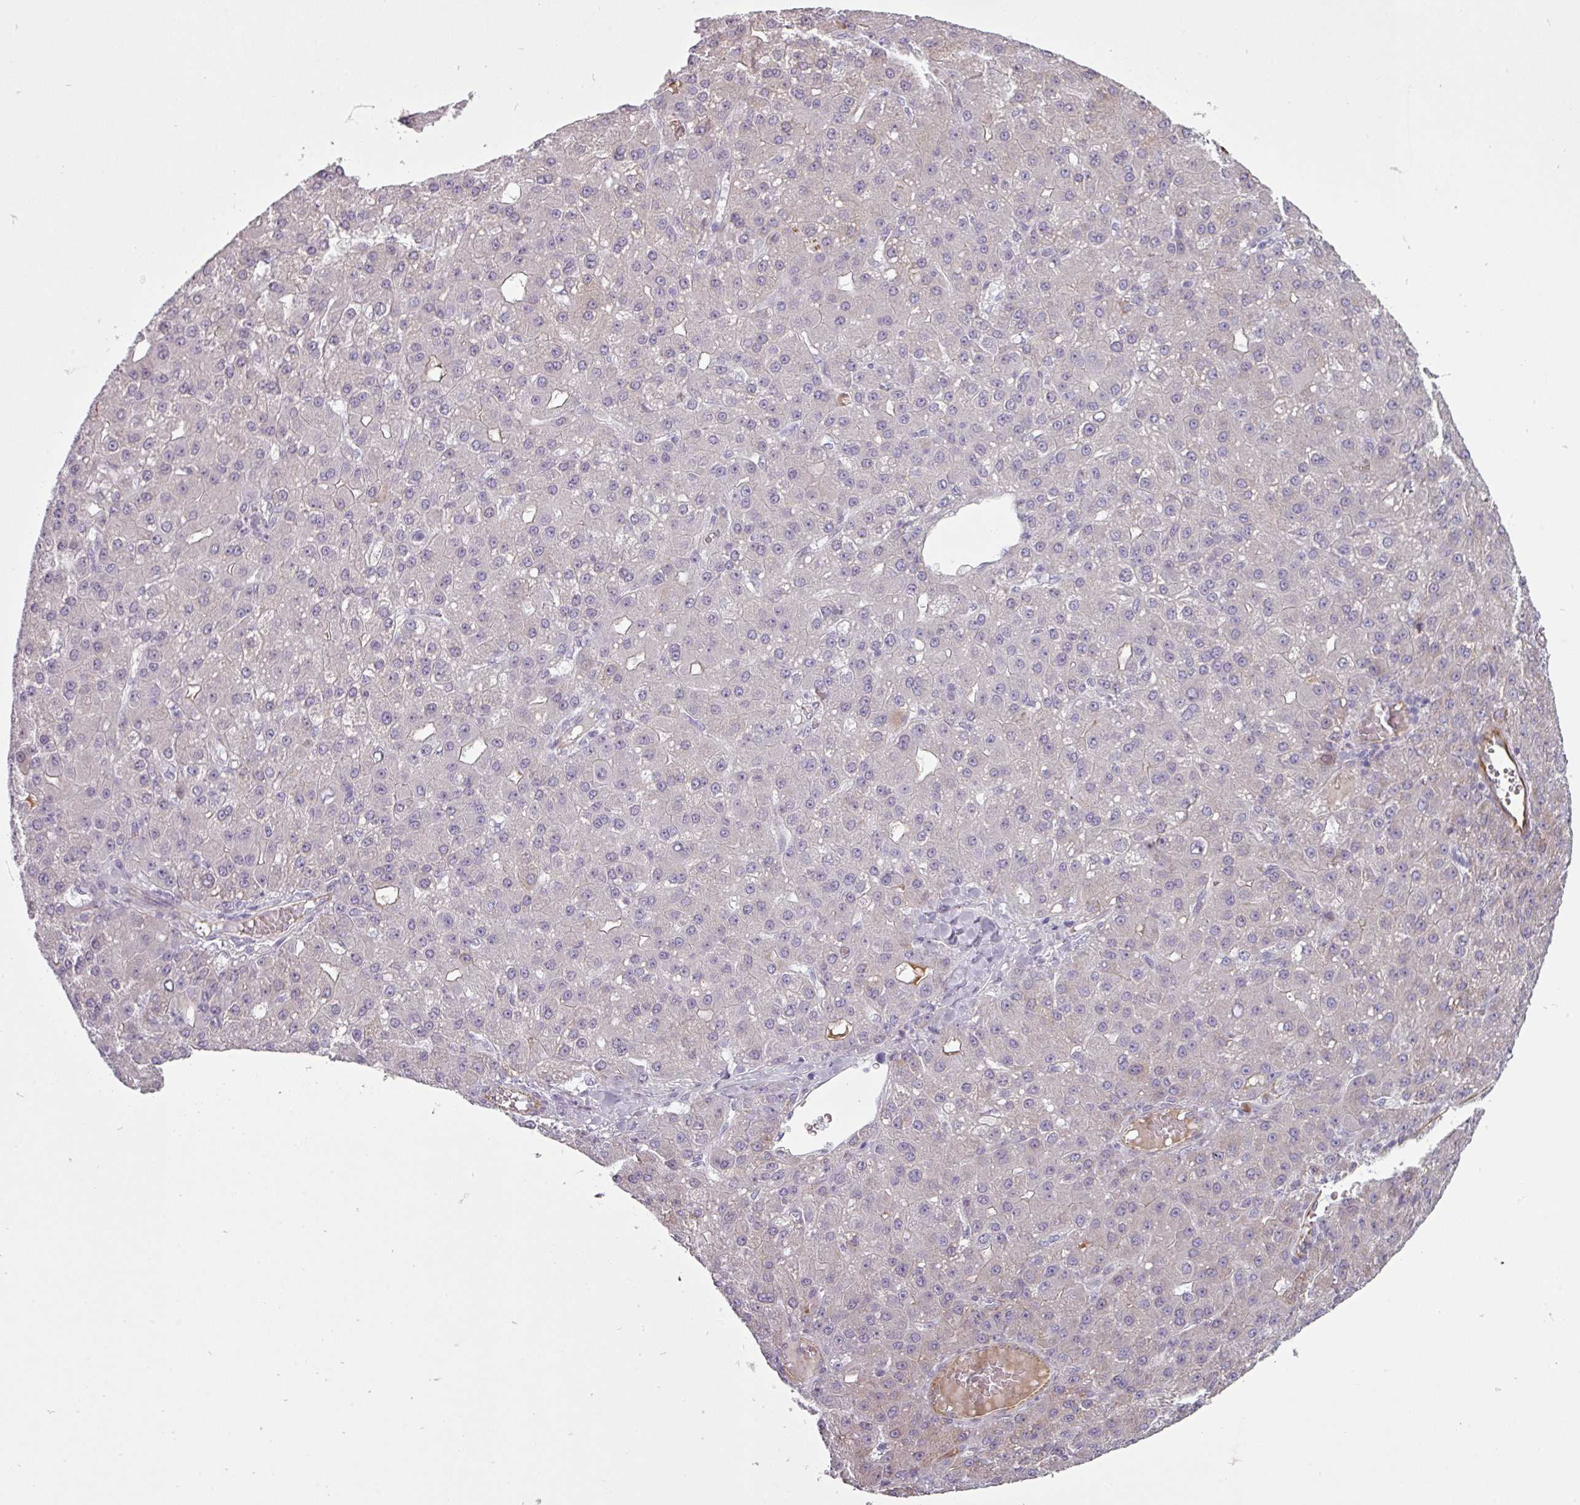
{"staining": {"intensity": "negative", "quantity": "none", "location": "none"}, "tissue": "liver cancer", "cell_type": "Tumor cells", "image_type": "cancer", "snomed": [{"axis": "morphology", "description": "Carcinoma, Hepatocellular, NOS"}, {"axis": "topography", "description": "Liver"}], "caption": "The micrograph shows no staining of tumor cells in liver cancer (hepatocellular carcinoma). (Stains: DAB IHC with hematoxylin counter stain, Microscopy: brightfield microscopy at high magnification).", "gene": "CHRDL1", "patient": {"sex": "male", "age": 67}}